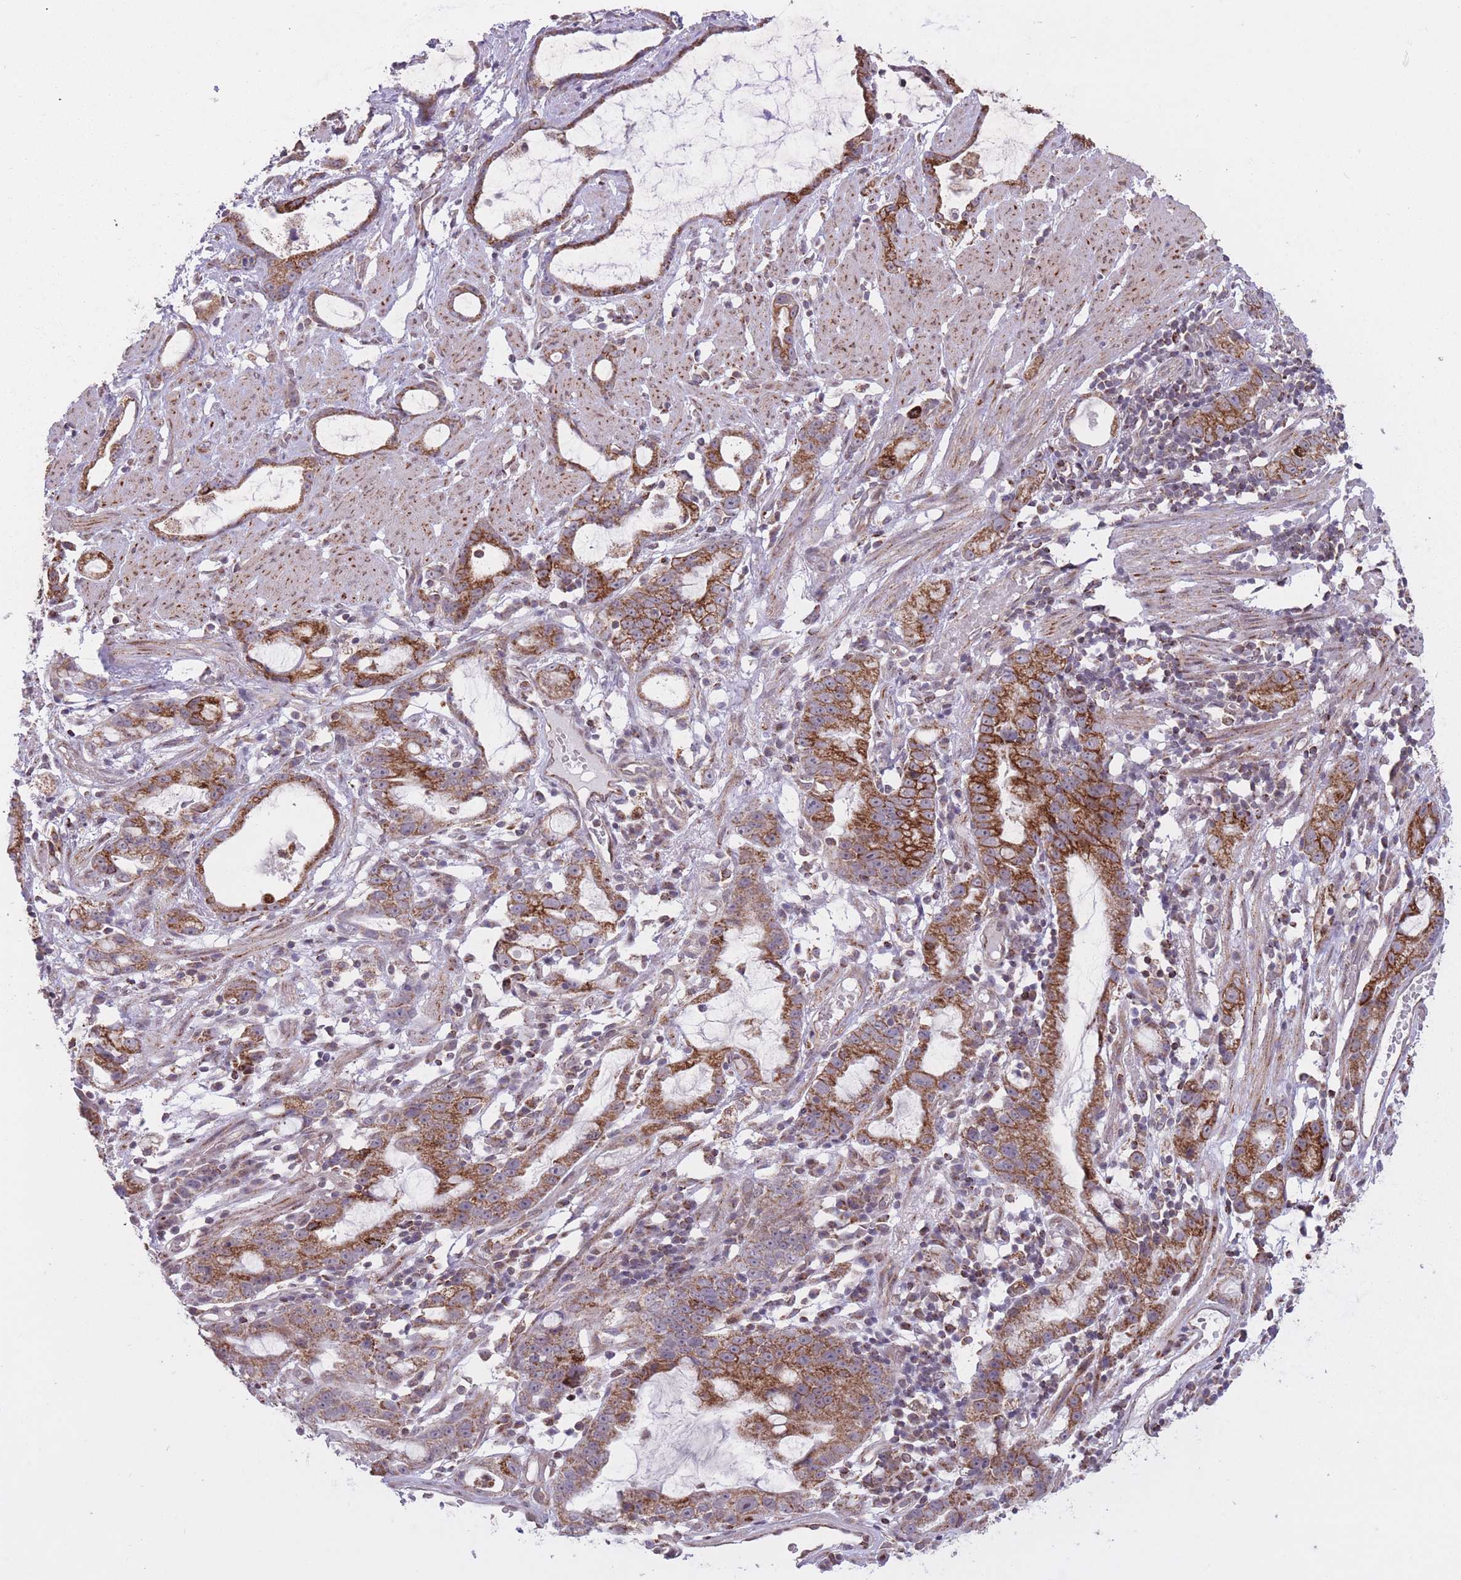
{"staining": {"intensity": "strong", "quantity": ">75%", "location": "cytoplasmic/membranous"}, "tissue": "stomach cancer", "cell_type": "Tumor cells", "image_type": "cancer", "snomed": [{"axis": "morphology", "description": "Adenocarcinoma, NOS"}, {"axis": "topography", "description": "Stomach"}], "caption": "Stomach adenocarcinoma stained for a protein (brown) shows strong cytoplasmic/membranous positive positivity in about >75% of tumor cells.", "gene": "DPYSL4", "patient": {"sex": "male", "age": 55}}